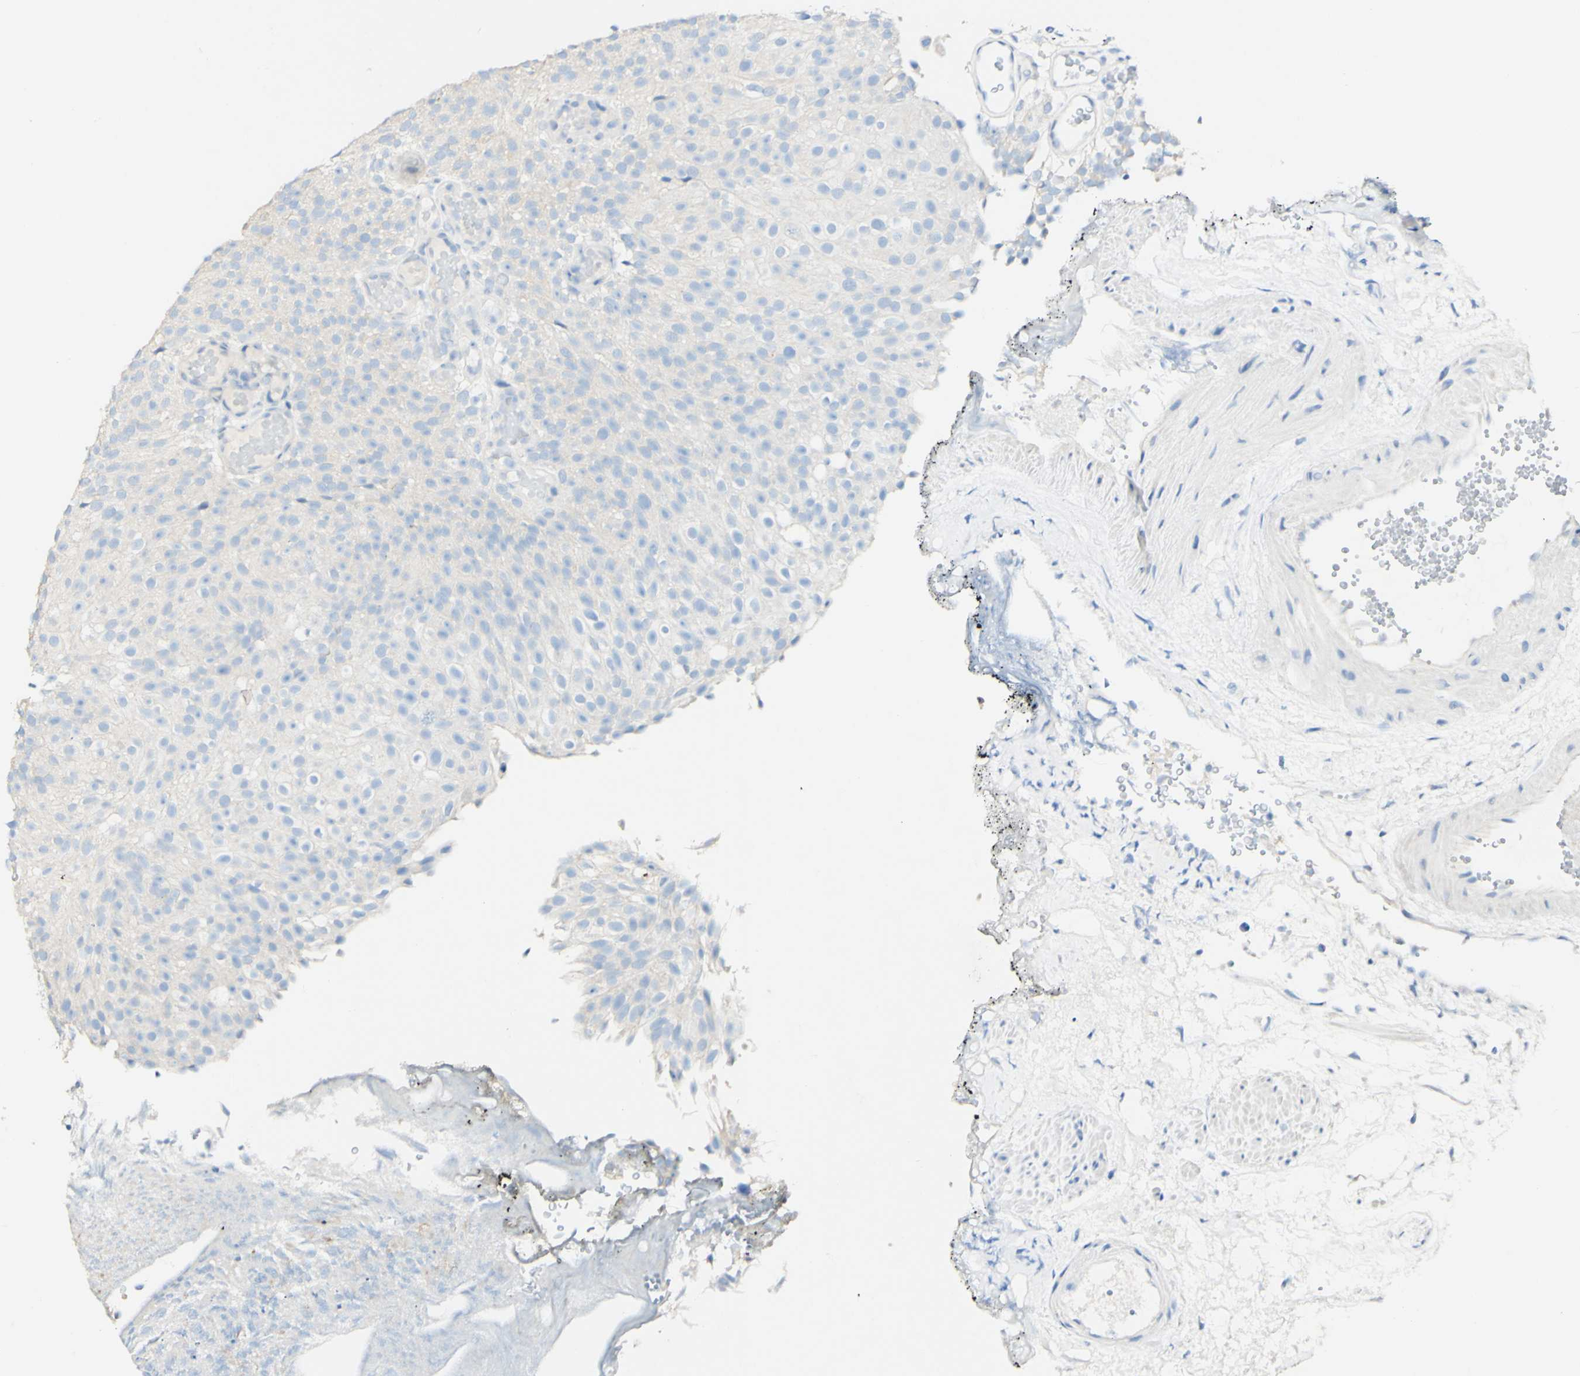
{"staining": {"intensity": "negative", "quantity": "none", "location": "none"}, "tissue": "urothelial cancer", "cell_type": "Tumor cells", "image_type": "cancer", "snomed": [{"axis": "morphology", "description": "Urothelial carcinoma, Low grade"}, {"axis": "topography", "description": "Urinary bladder"}], "caption": "Urothelial cancer stained for a protein using immunohistochemistry displays no positivity tumor cells.", "gene": "FGF4", "patient": {"sex": "male", "age": 78}}